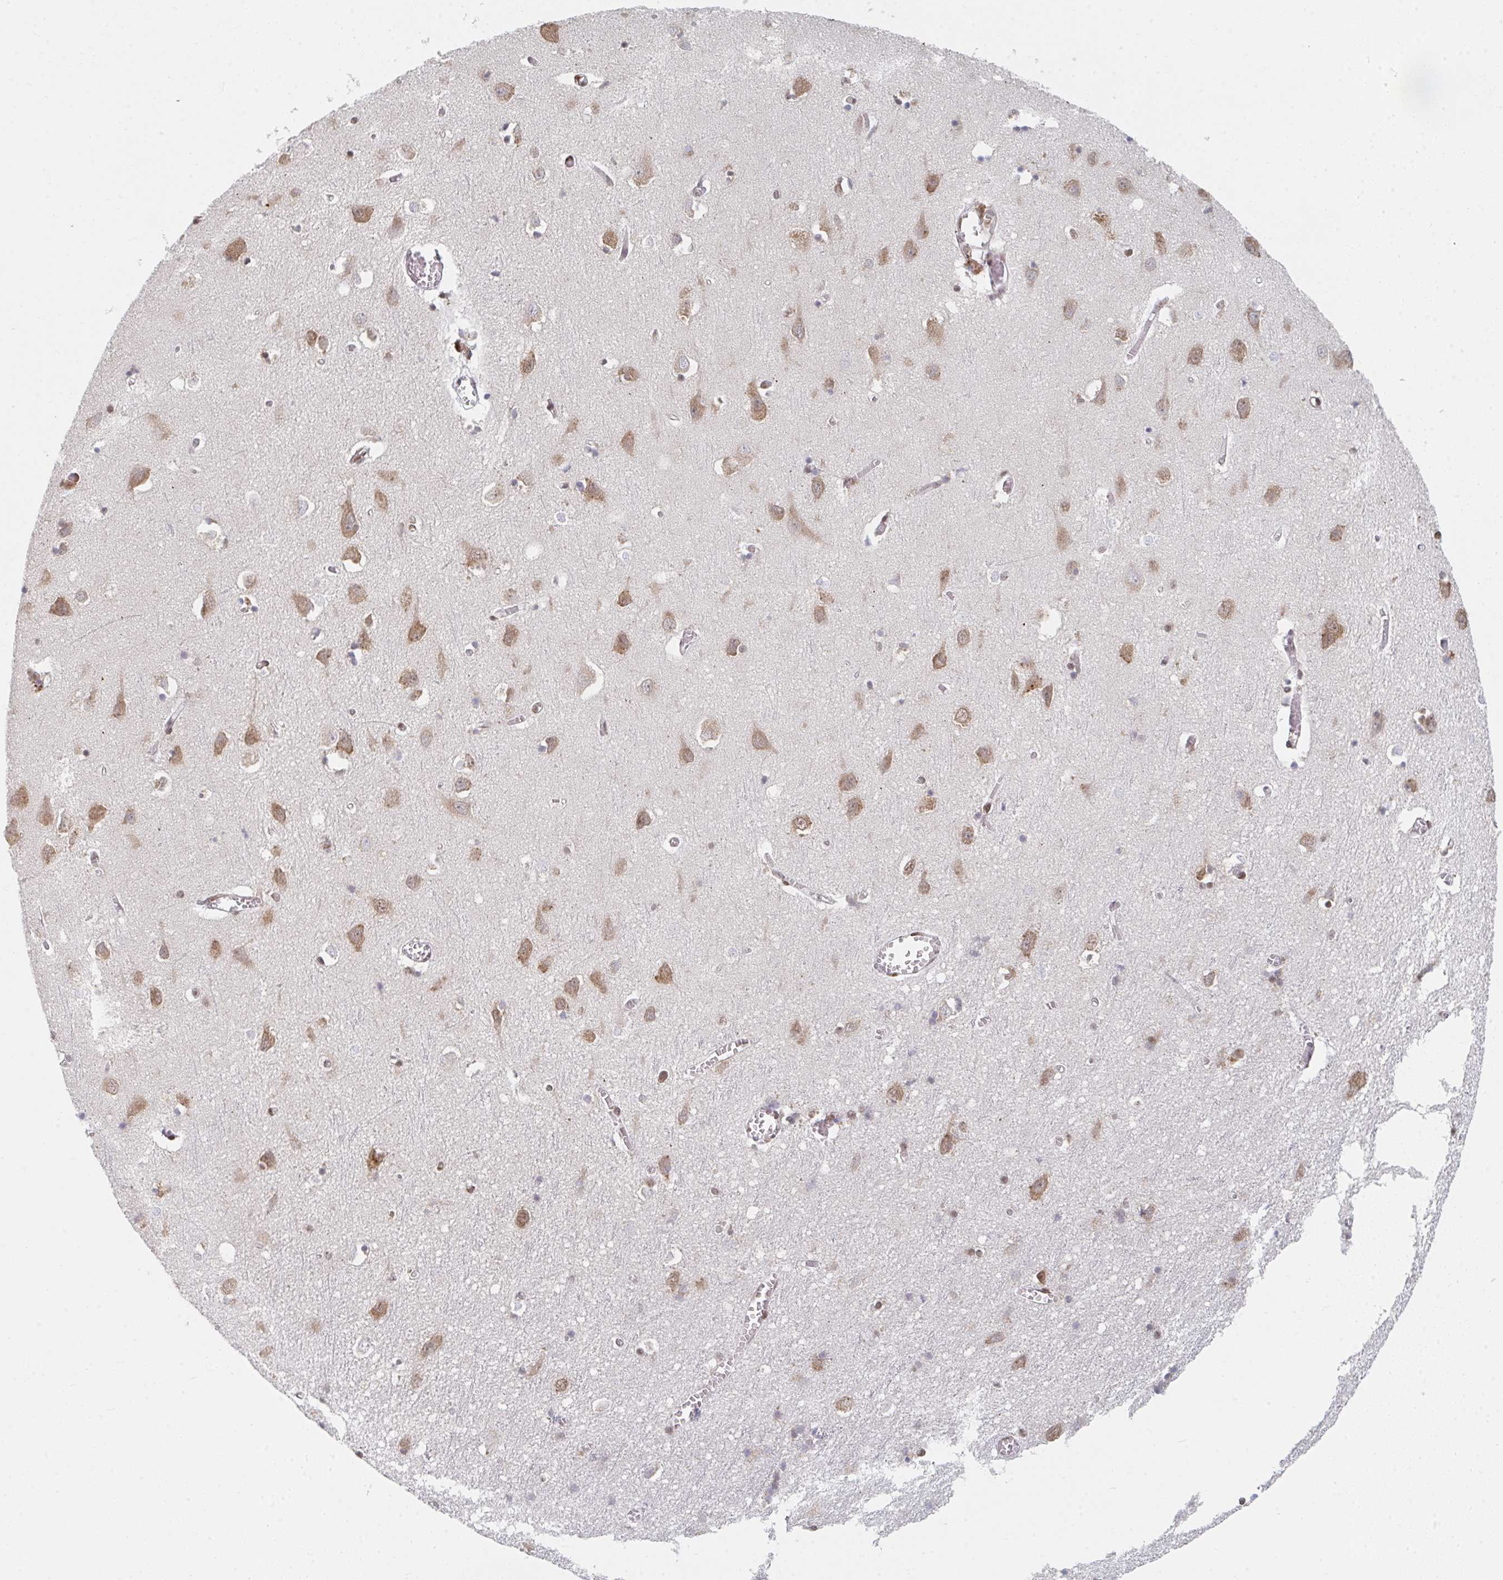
{"staining": {"intensity": "weak", "quantity": "25%-75%", "location": "nuclear"}, "tissue": "cerebral cortex", "cell_type": "Endothelial cells", "image_type": "normal", "snomed": [{"axis": "morphology", "description": "Normal tissue, NOS"}, {"axis": "topography", "description": "Cerebral cortex"}], "caption": "Protein expression by IHC displays weak nuclear staining in approximately 25%-75% of endothelial cells in benign cerebral cortex.", "gene": "MBNL1", "patient": {"sex": "male", "age": 70}}